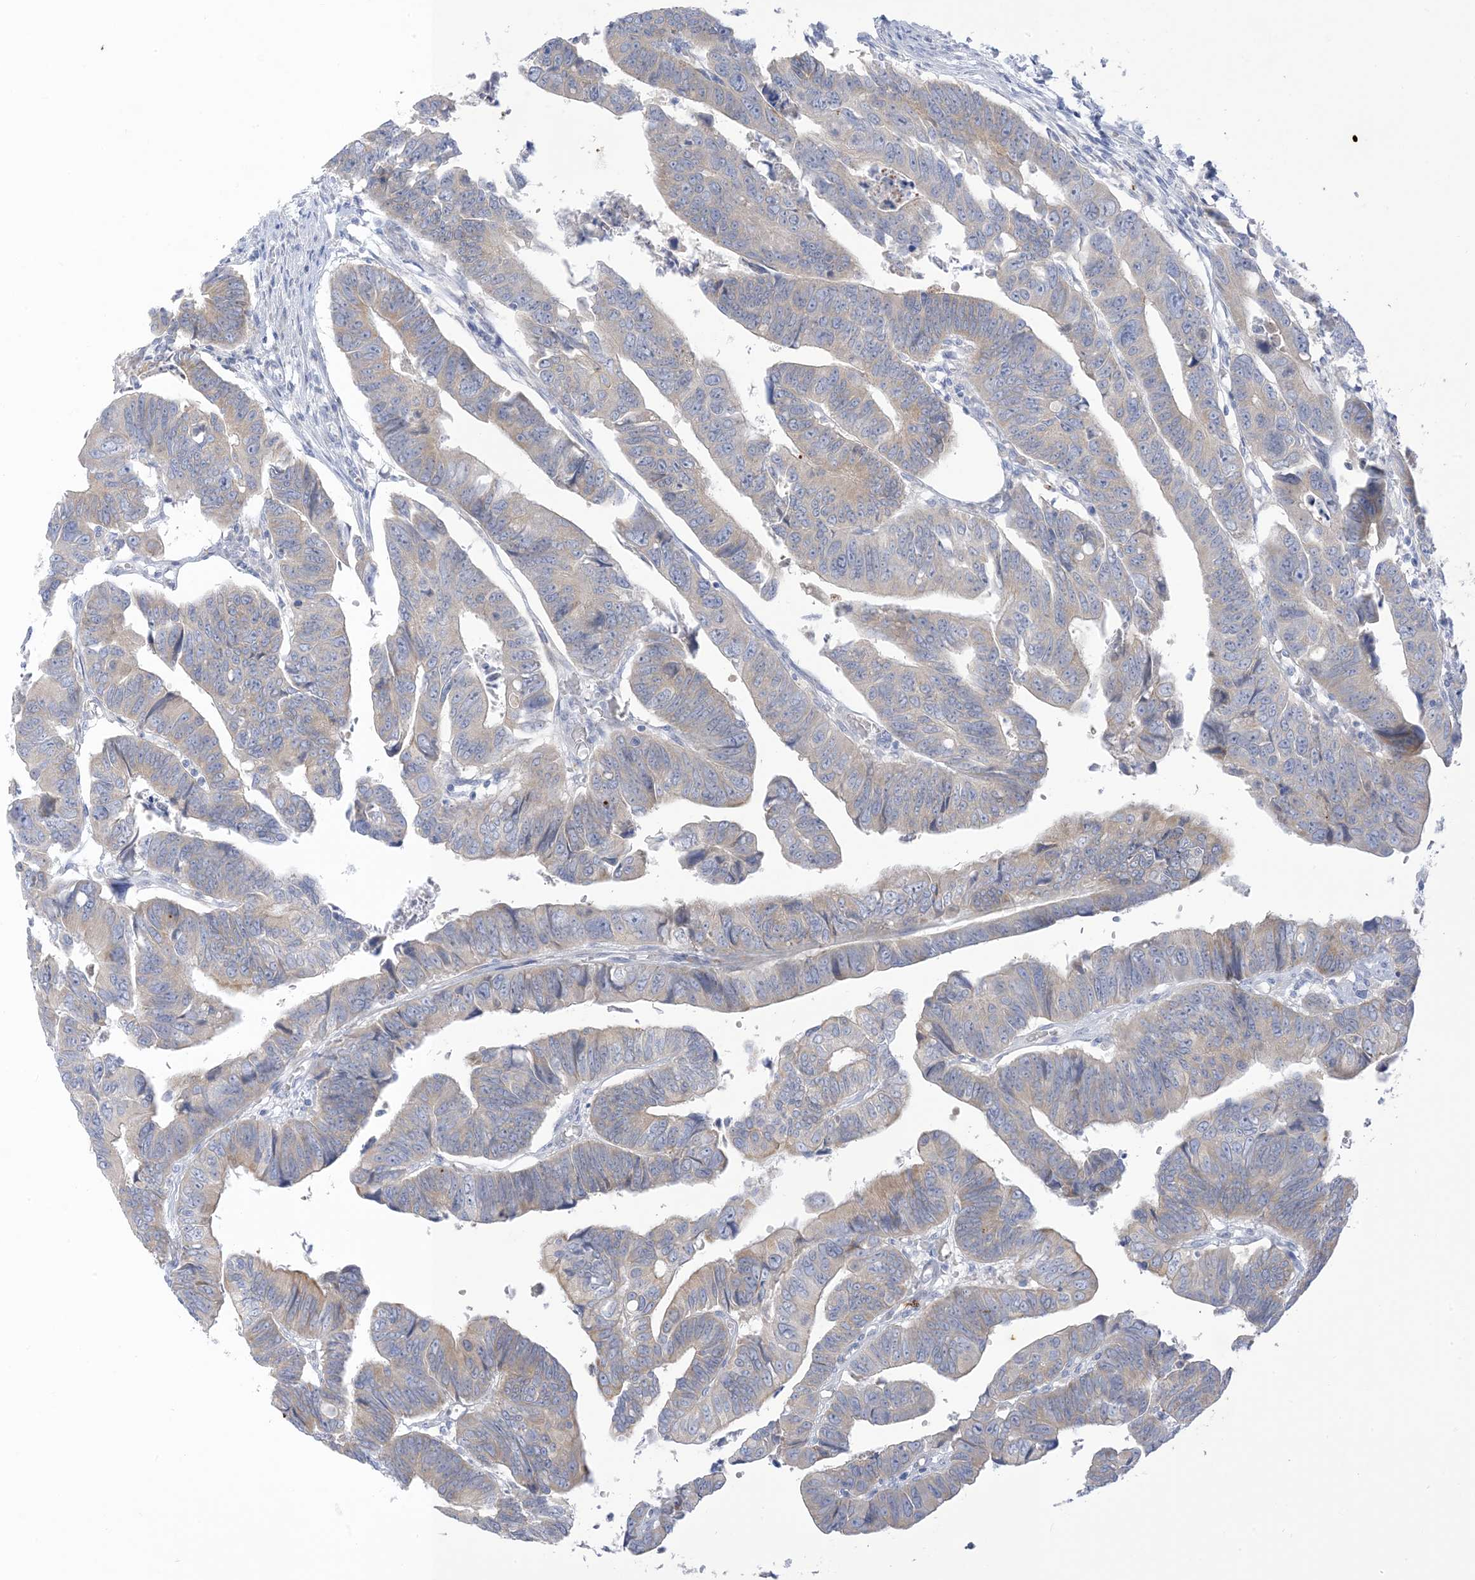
{"staining": {"intensity": "negative", "quantity": "none", "location": "none"}, "tissue": "colorectal cancer", "cell_type": "Tumor cells", "image_type": "cancer", "snomed": [{"axis": "morphology", "description": "Adenocarcinoma, NOS"}, {"axis": "topography", "description": "Rectum"}], "caption": "Tumor cells are negative for protein expression in human colorectal adenocarcinoma.", "gene": "XIRP2", "patient": {"sex": "female", "age": 65}}